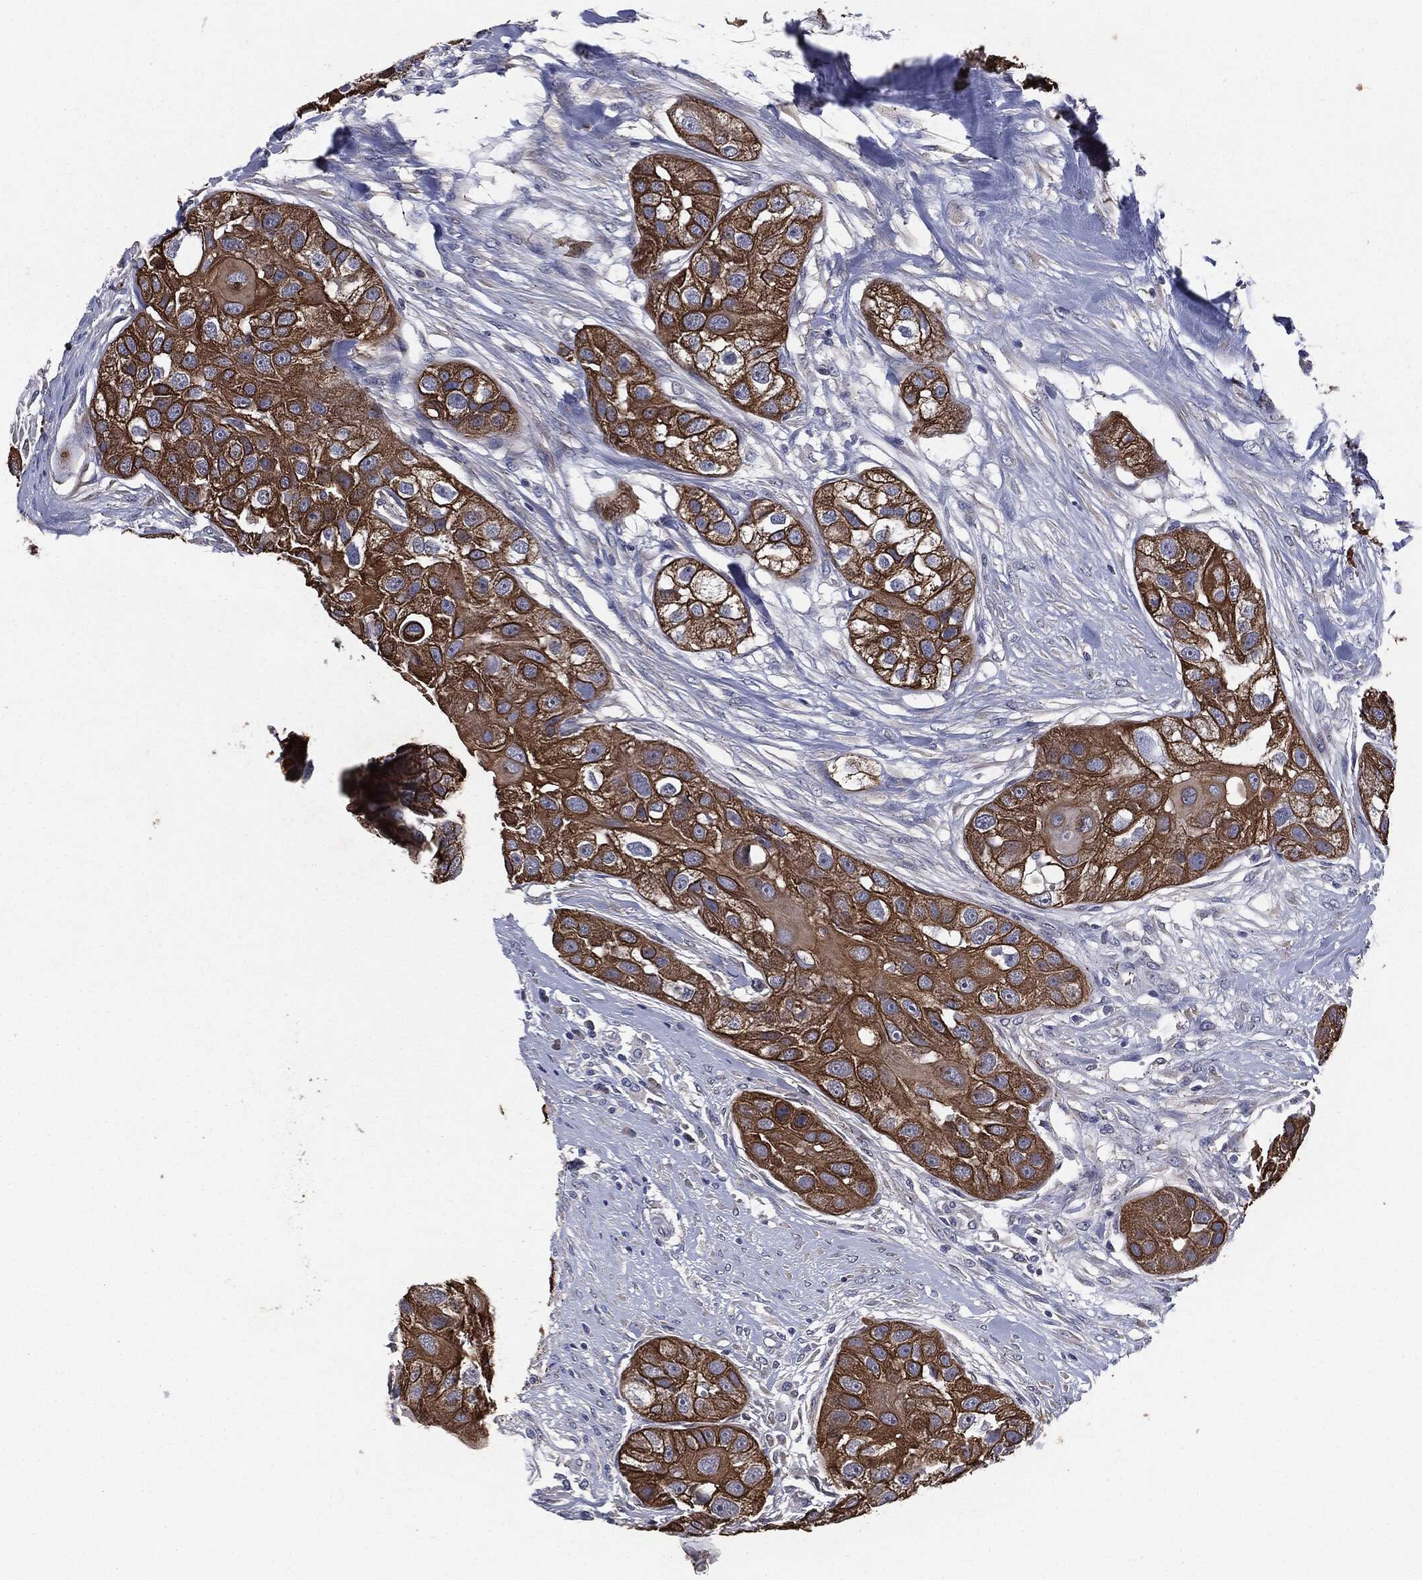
{"staining": {"intensity": "strong", "quantity": ">75%", "location": "cytoplasmic/membranous"}, "tissue": "head and neck cancer", "cell_type": "Tumor cells", "image_type": "cancer", "snomed": [{"axis": "morphology", "description": "Normal tissue, NOS"}, {"axis": "morphology", "description": "Squamous cell carcinoma, NOS"}, {"axis": "topography", "description": "Skeletal muscle"}, {"axis": "topography", "description": "Head-Neck"}], "caption": "IHC of squamous cell carcinoma (head and neck) demonstrates high levels of strong cytoplasmic/membranous expression in about >75% of tumor cells. (brown staining indicates protein expression, while blue staining denotes nuclei).", "gene": "KRT5", "patient": {"sex": "male", "age": 51}}